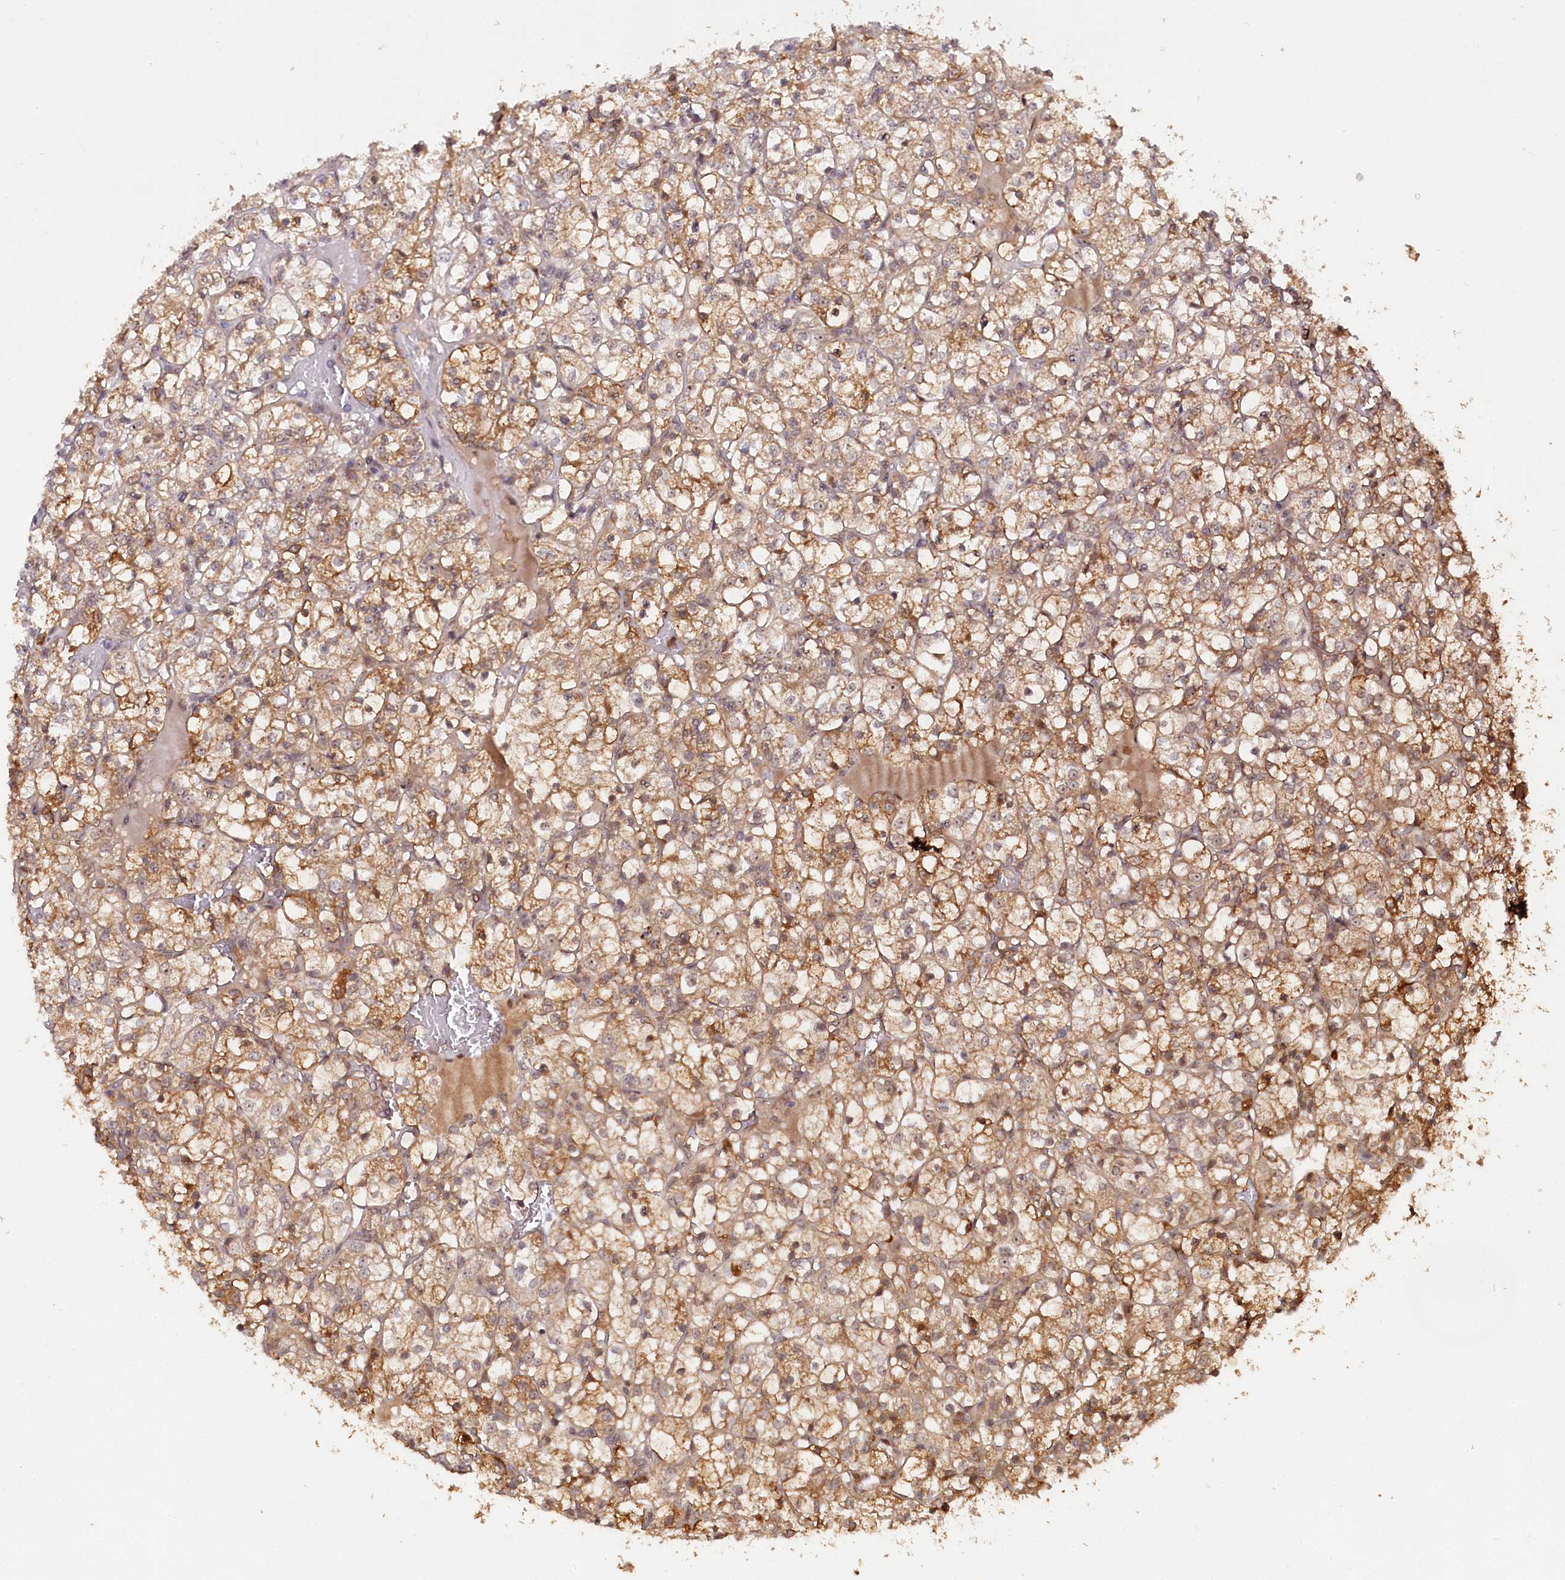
{"staining": {"intensity": "moderate", "quantity": ">75%", "location": "cytoplasmic/membranous"}, "tissue": "renal cancer", "cell_type": "Tumor cells", "image_type": "cancer", "snomed": [{"axis": "morphology", "description": "Adenocarcinoma, NOS"}, {"axis": "topography", "description": "Kidney"}], "caption": "Protein expression by IHC shows moderate cytoplasmic/membranous expression in approximately >75% of tumor cells in renal adenocarcinoma. Ihc stains the protein of interest in brown and the nuclei are stained blue.", "gene": "NEDD1", "patient": {"sex": "female", "age": 69}}